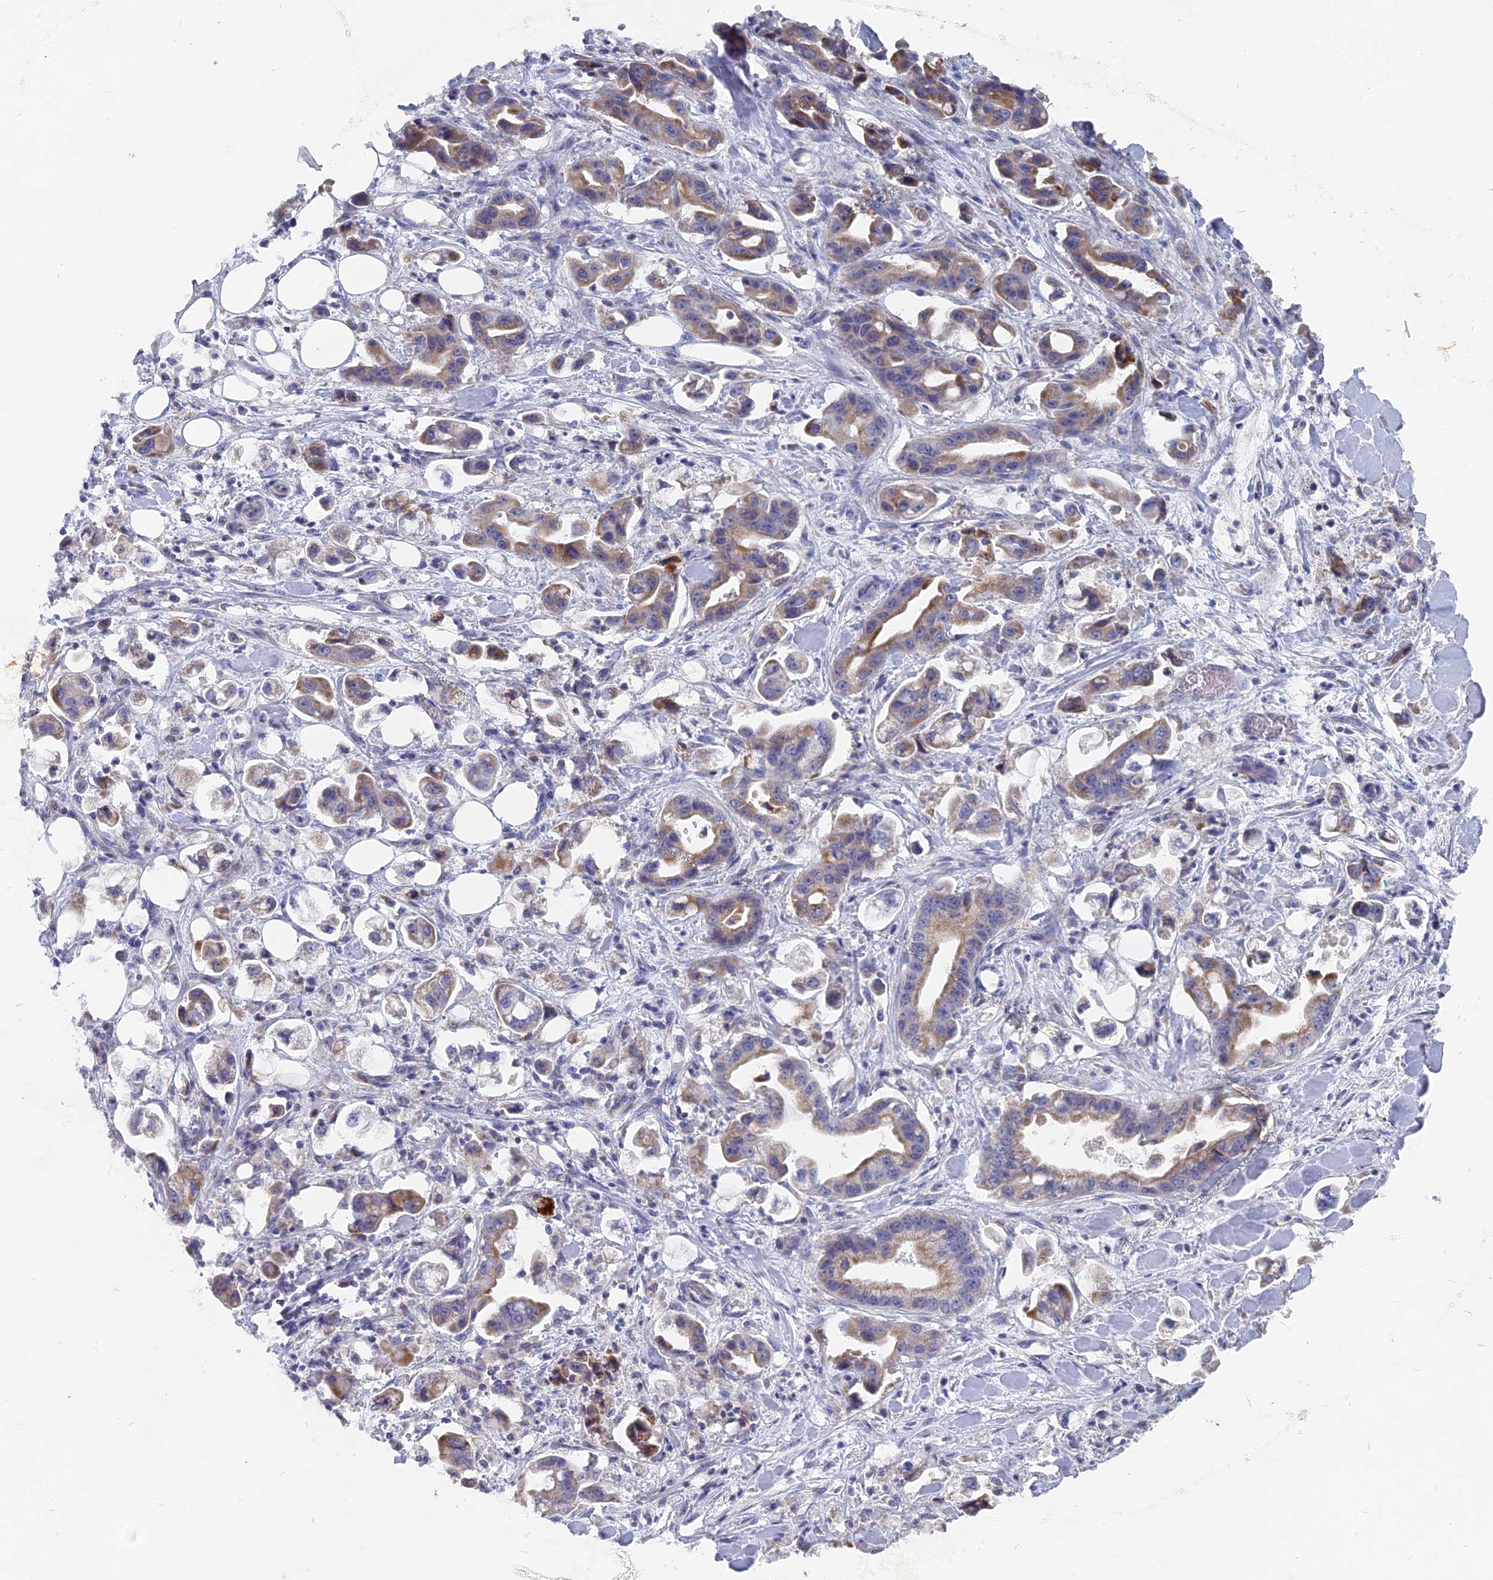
{"staining": {"intensity": "moderate", "quantity": "25%-75%", "location": "cytoplasmic/membranous"}, "tissue": "stomach cancer", "cell_type": "Tumor cells", "image_type": "cancer", "snomed": [{"axis": "morphology", "description": "Adenocarcinoma, NOS"}, {"axis": "topography", "description": "Stomach"}], "caption": "Human stomach cancer (adenocarcinoma) stained with a brown dye displays moderate cytoplasmic/membranous positive positivity in approximately 25%-75% of tumor cells.", "gene": "HIGD1A", "patient": {"sex": "male", "age": 62}}